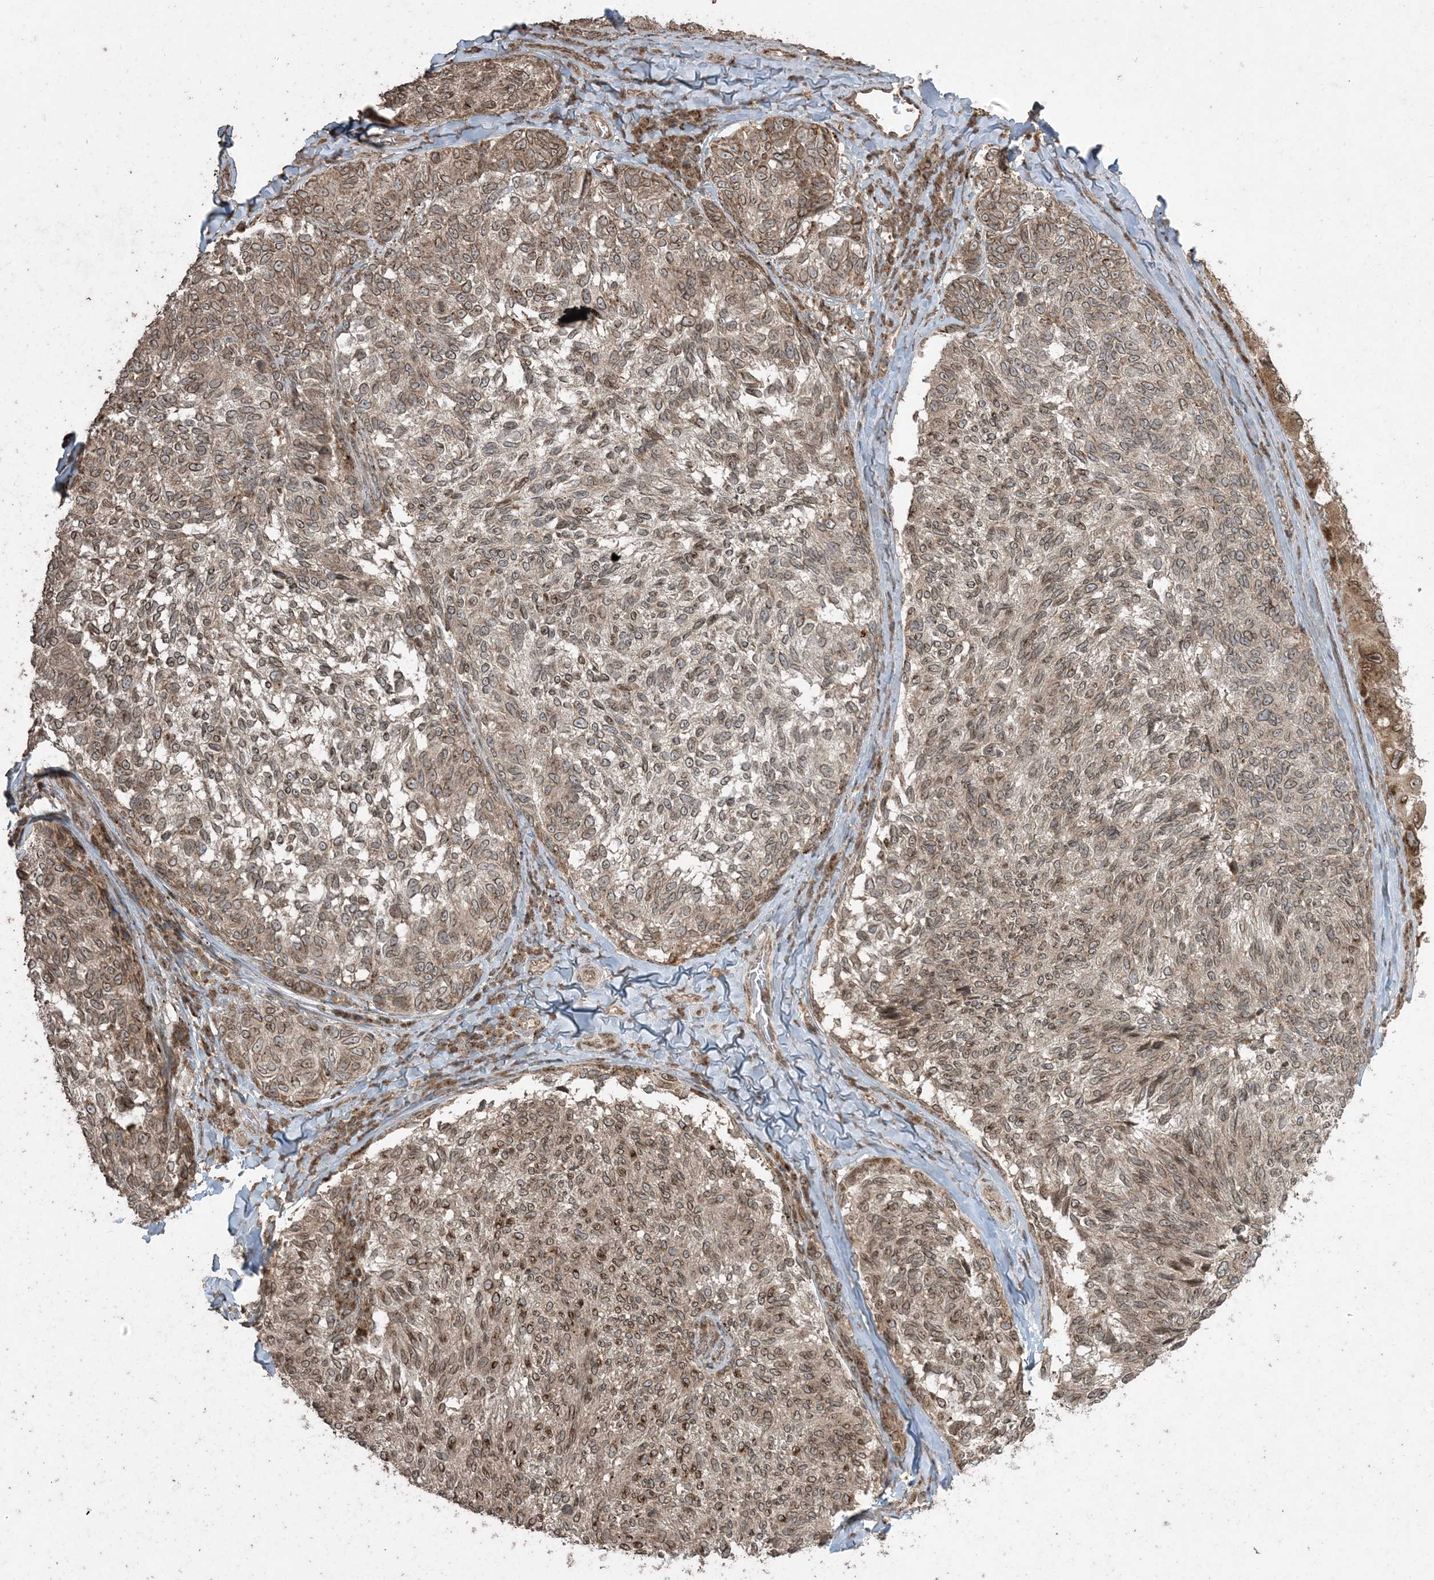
{"staining": {"intensity": "moderate", "quantity": ">75%", "location": "cytoplasmic/membranous,nuclear"}, "tissue": "melanoma", "cell_type": "Tumor cells", "image_type": "cancer", "snomed": [{"axis": "morphology", "description": "Malignant melanoma, NOS"}, {"axis": "topography", "description": "Skin"}], "caption": "A photomicrograph of human malignant melanoma stained for a protein exhibits moderate cytoplasmic/membranous and nuclear brown staining in tumor cells.", "gene": "DDX19B", "patient": {"sex": "female", "age": 73}}